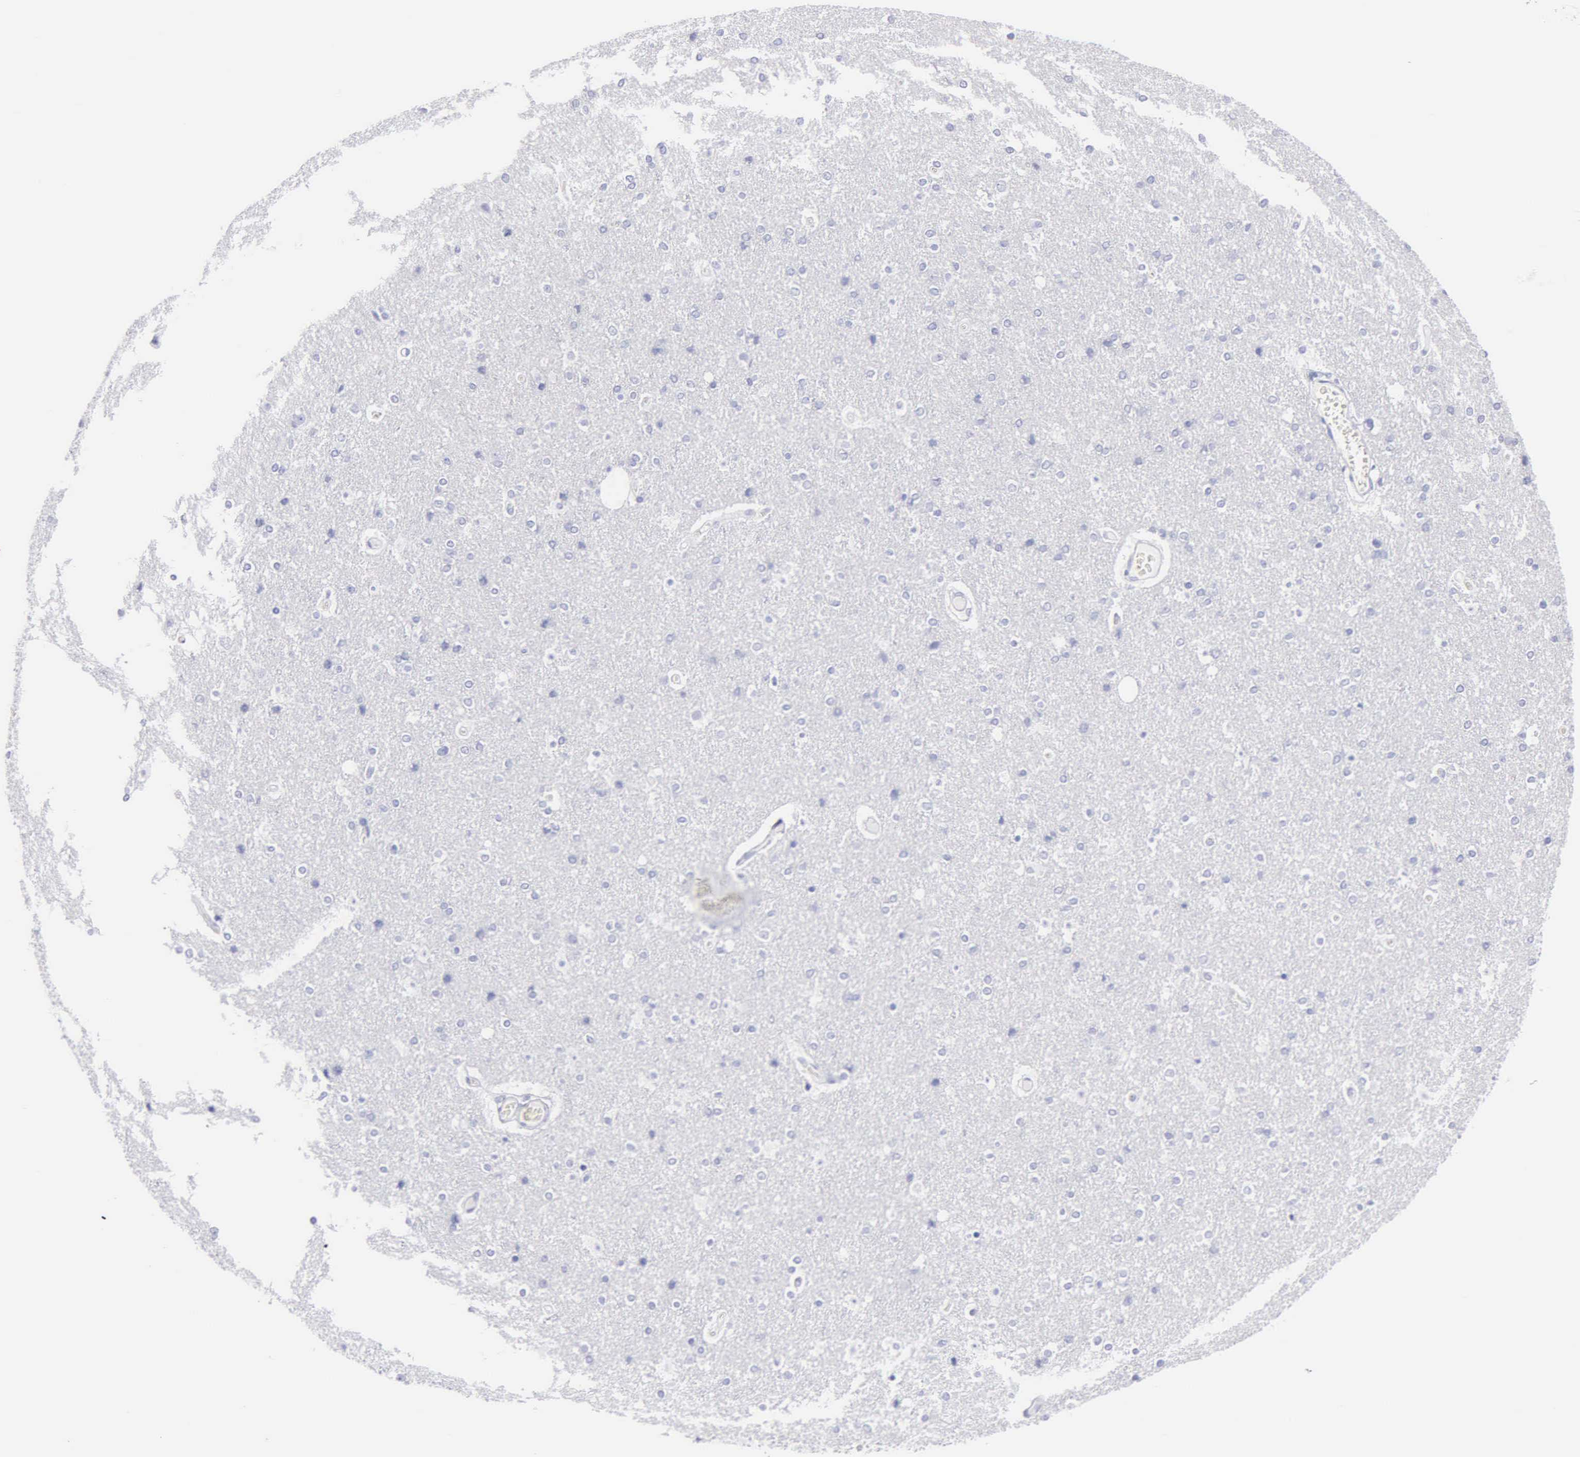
{"staining": {"intensity": "negative", "quantity": "none", "location": "none"}, "tissue": "cerebral cortex", "cell_type": "Endothelial cells", "image_type": "normal", "snomed": [{"axis": "morphology", "description": "Normal tissue, NOS"}, {"axis": "topography", "description": "Cerebral cortex"}], "caption": "Immunohistochemical staining of benign cerebral cortex exhibits no significant expression in endothelial cells. (Brightfield microscopy of DAB (3,3'-diaminobenzidine) immunohistochemistry at high magnification).", "gene": "CTSG", "patient": {"sex": "female", "age": 54}}